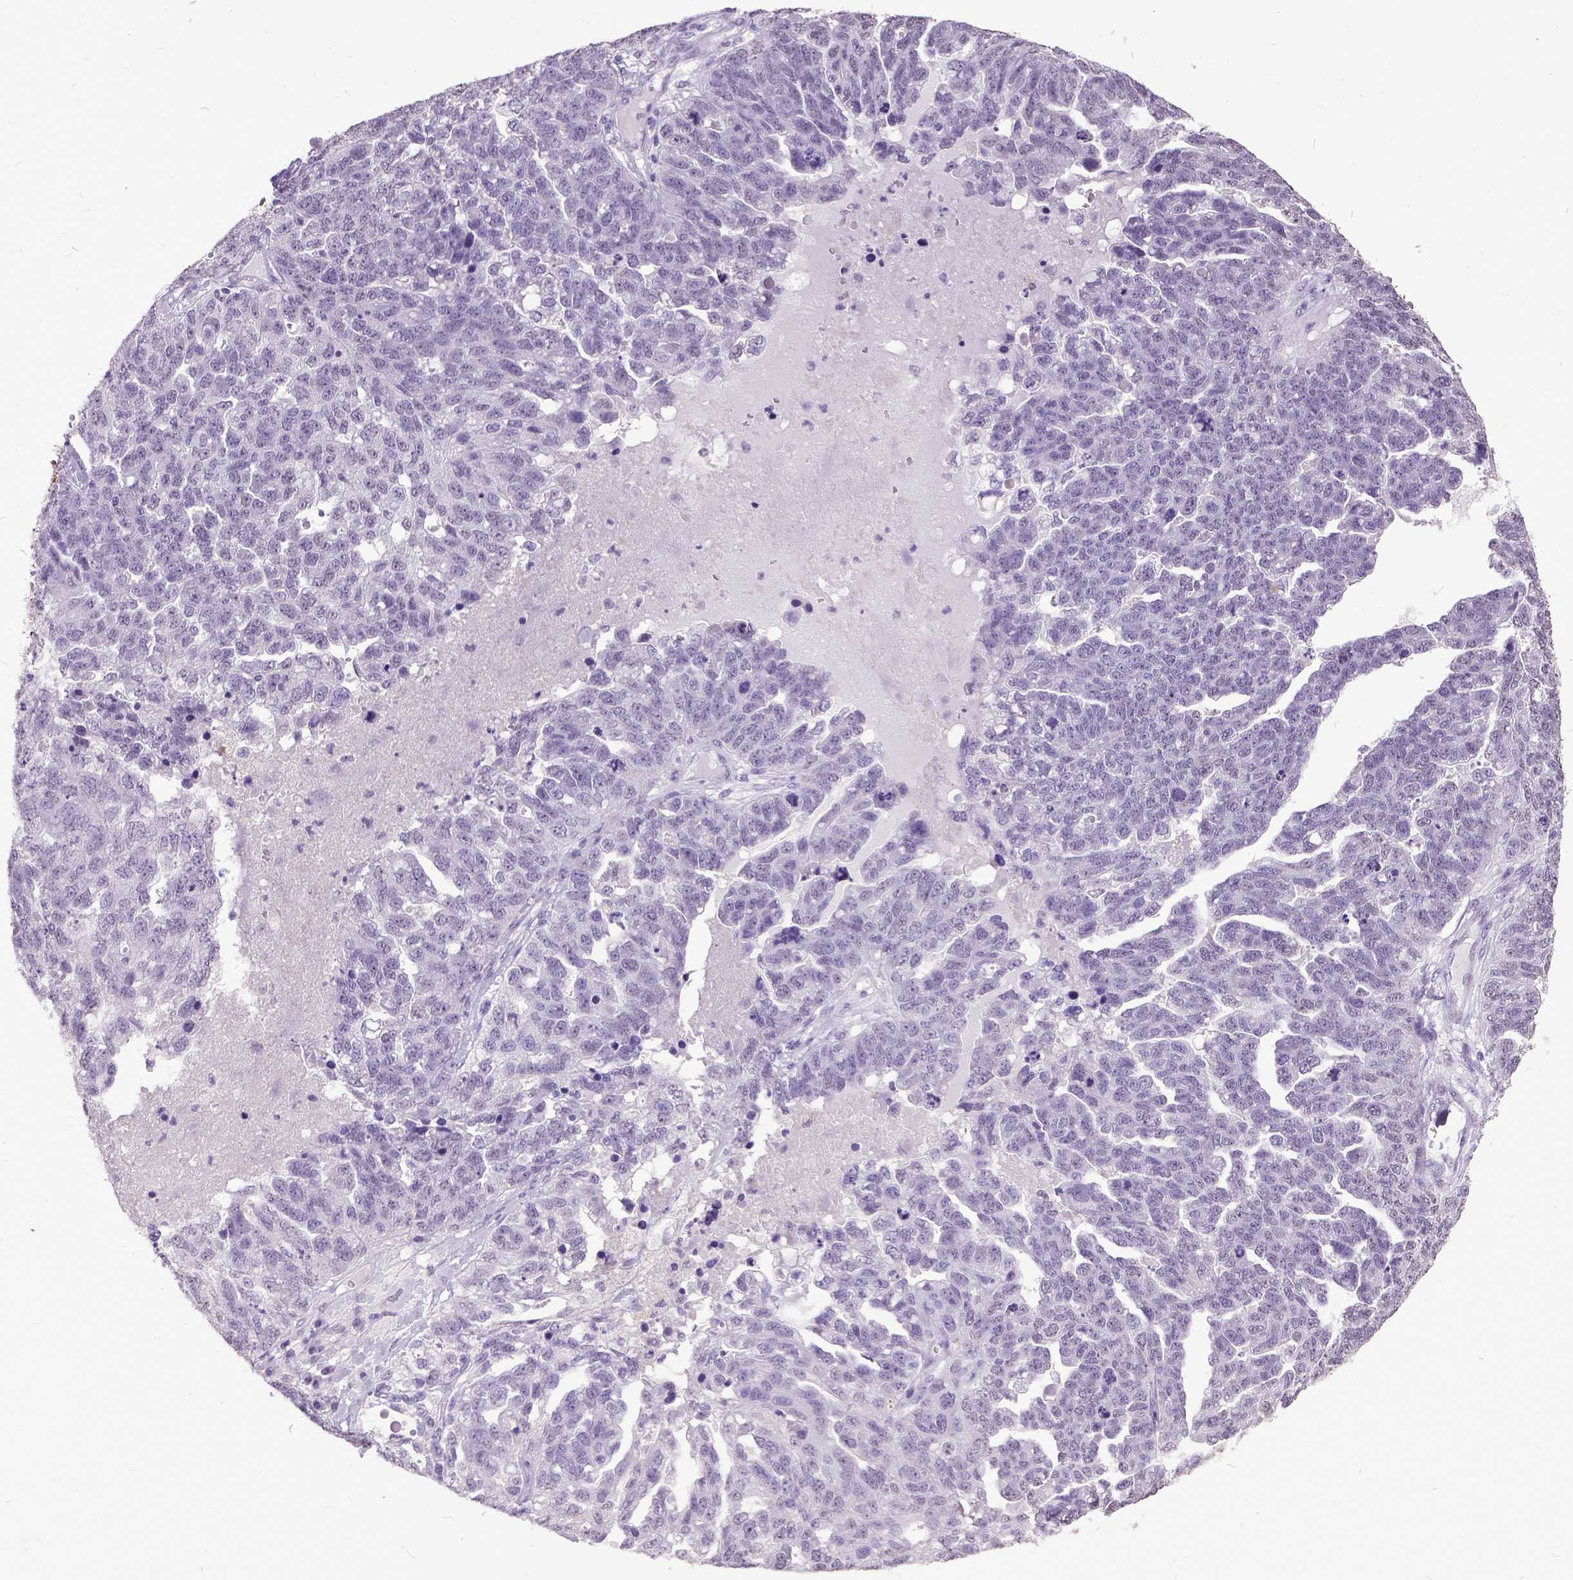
{"staining": {"intensity": "negative", "quantity": "none", "location": "none"}, "tissue": "ovarian cancer", "cell_type": "Tumor cells", "image_type": "cancer", "snomed": [{"axis": "morphology", "description": "Cystadenocarcinoma, serous, NOS"}, {"axis": "topography", "description": "Ovary"}], "caption": "Tumor cells are negative for protein expression in human ovarian serous cystadenocarcinoma. (Brightfield microscopy of DAB (3,3'-diaminobenzidine) immunohistochemistry at high magnification).", "gene": "MARCHF10", "patient": {"sex": "female", "age": 71}}